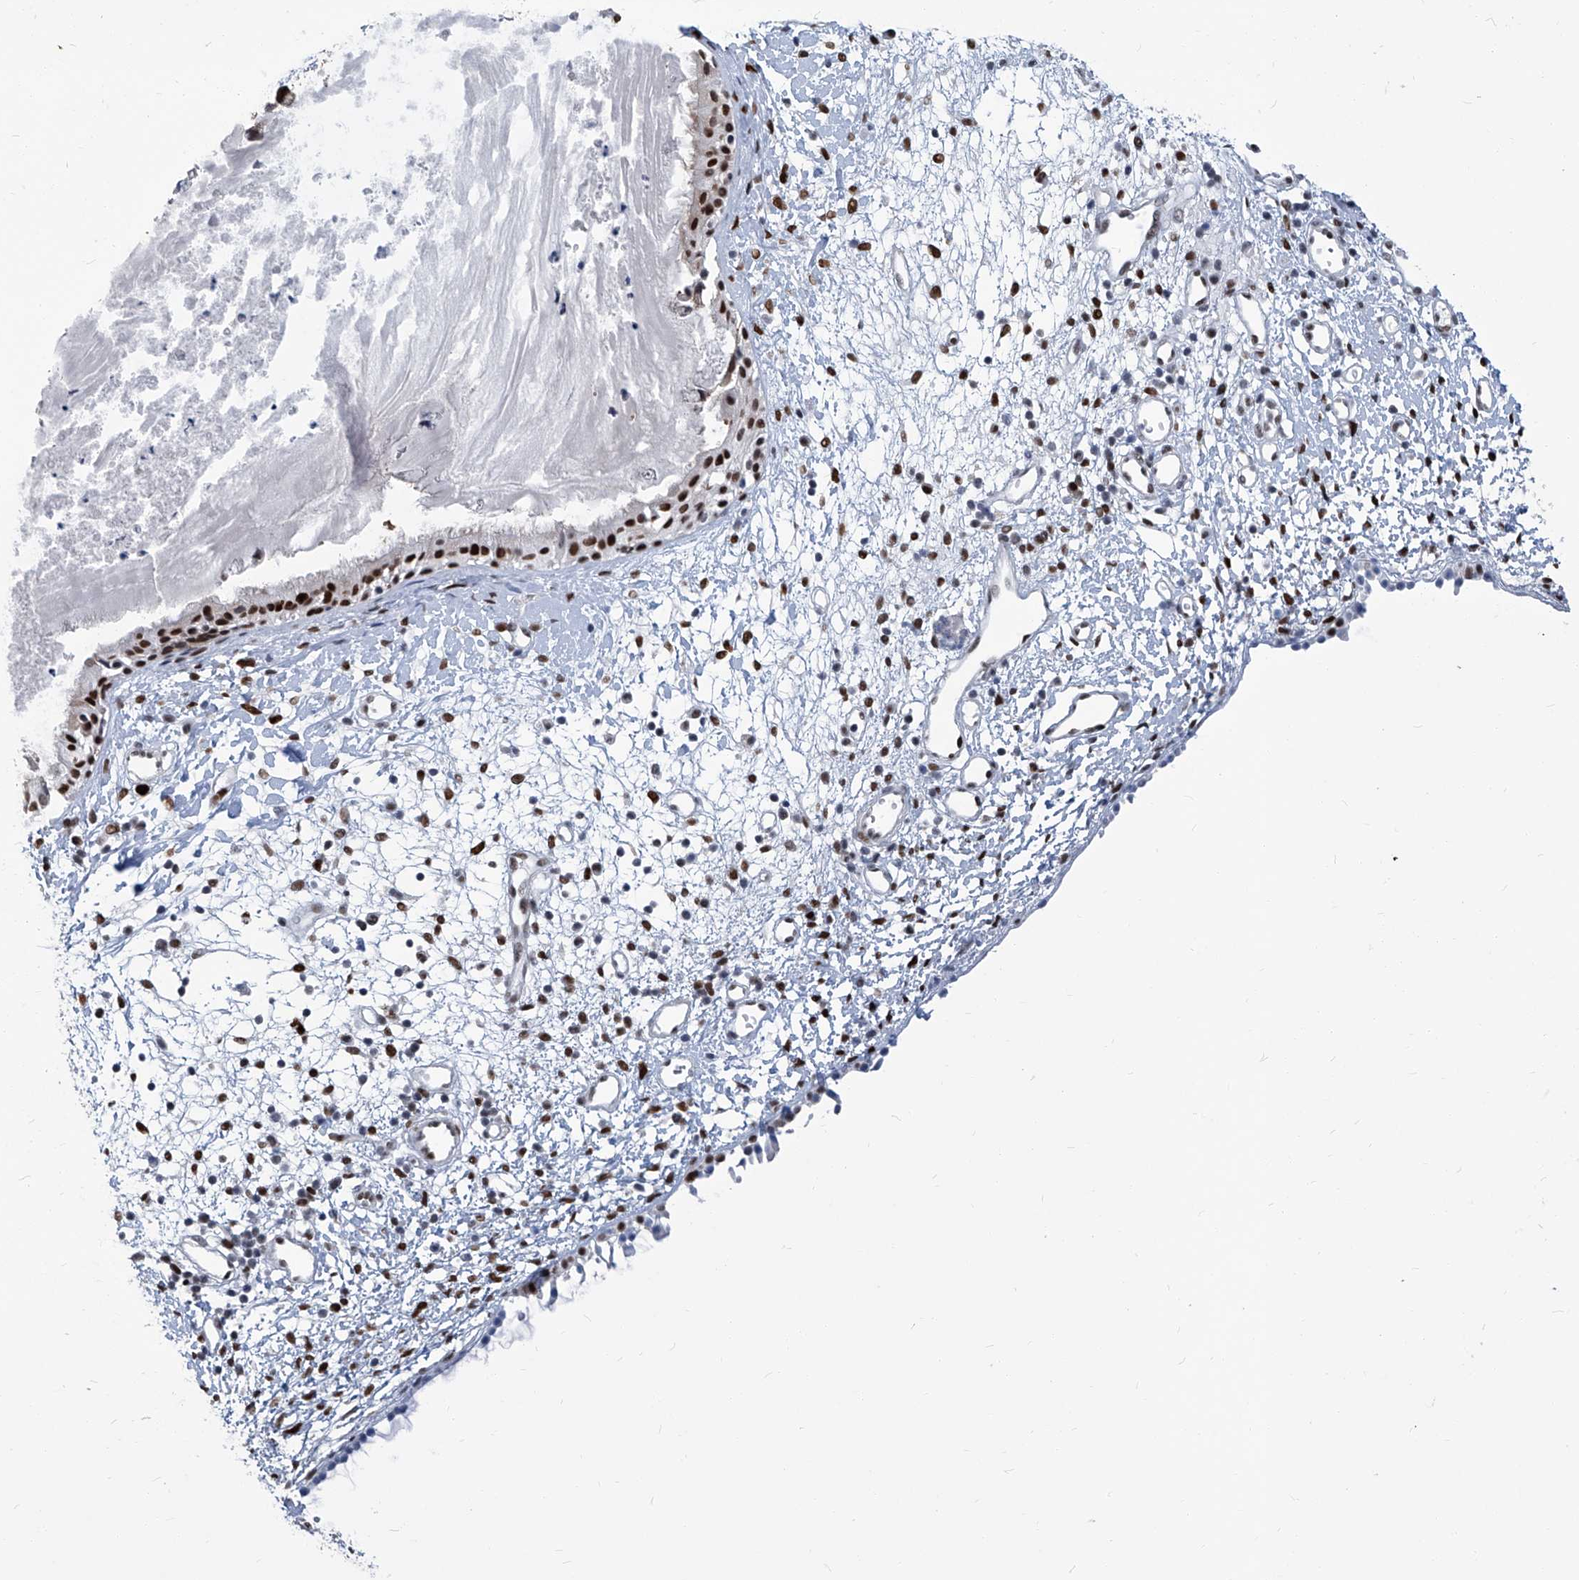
{"staining": {"intensity": "strong", "quantity": ">75%", "location": "nuclear"}, "tissue": "nasopharynx", "cell_type": "Respiratory epithelial cells", "image_type": "normal", "snomed": [{"axis": "morphology", "description": "Normal tissue, NOS"}, {"axis": "topography", "description": "Nasopharynx"}], "caption": "Immunohistochemical staining of unremarkable human nasopharynx shows >75% levels of strong nuclear protein positivity in about >75% of respiratory epithelial cells.", "gene": "PCNA", "patient": {"sex": "male", "age": 22}}